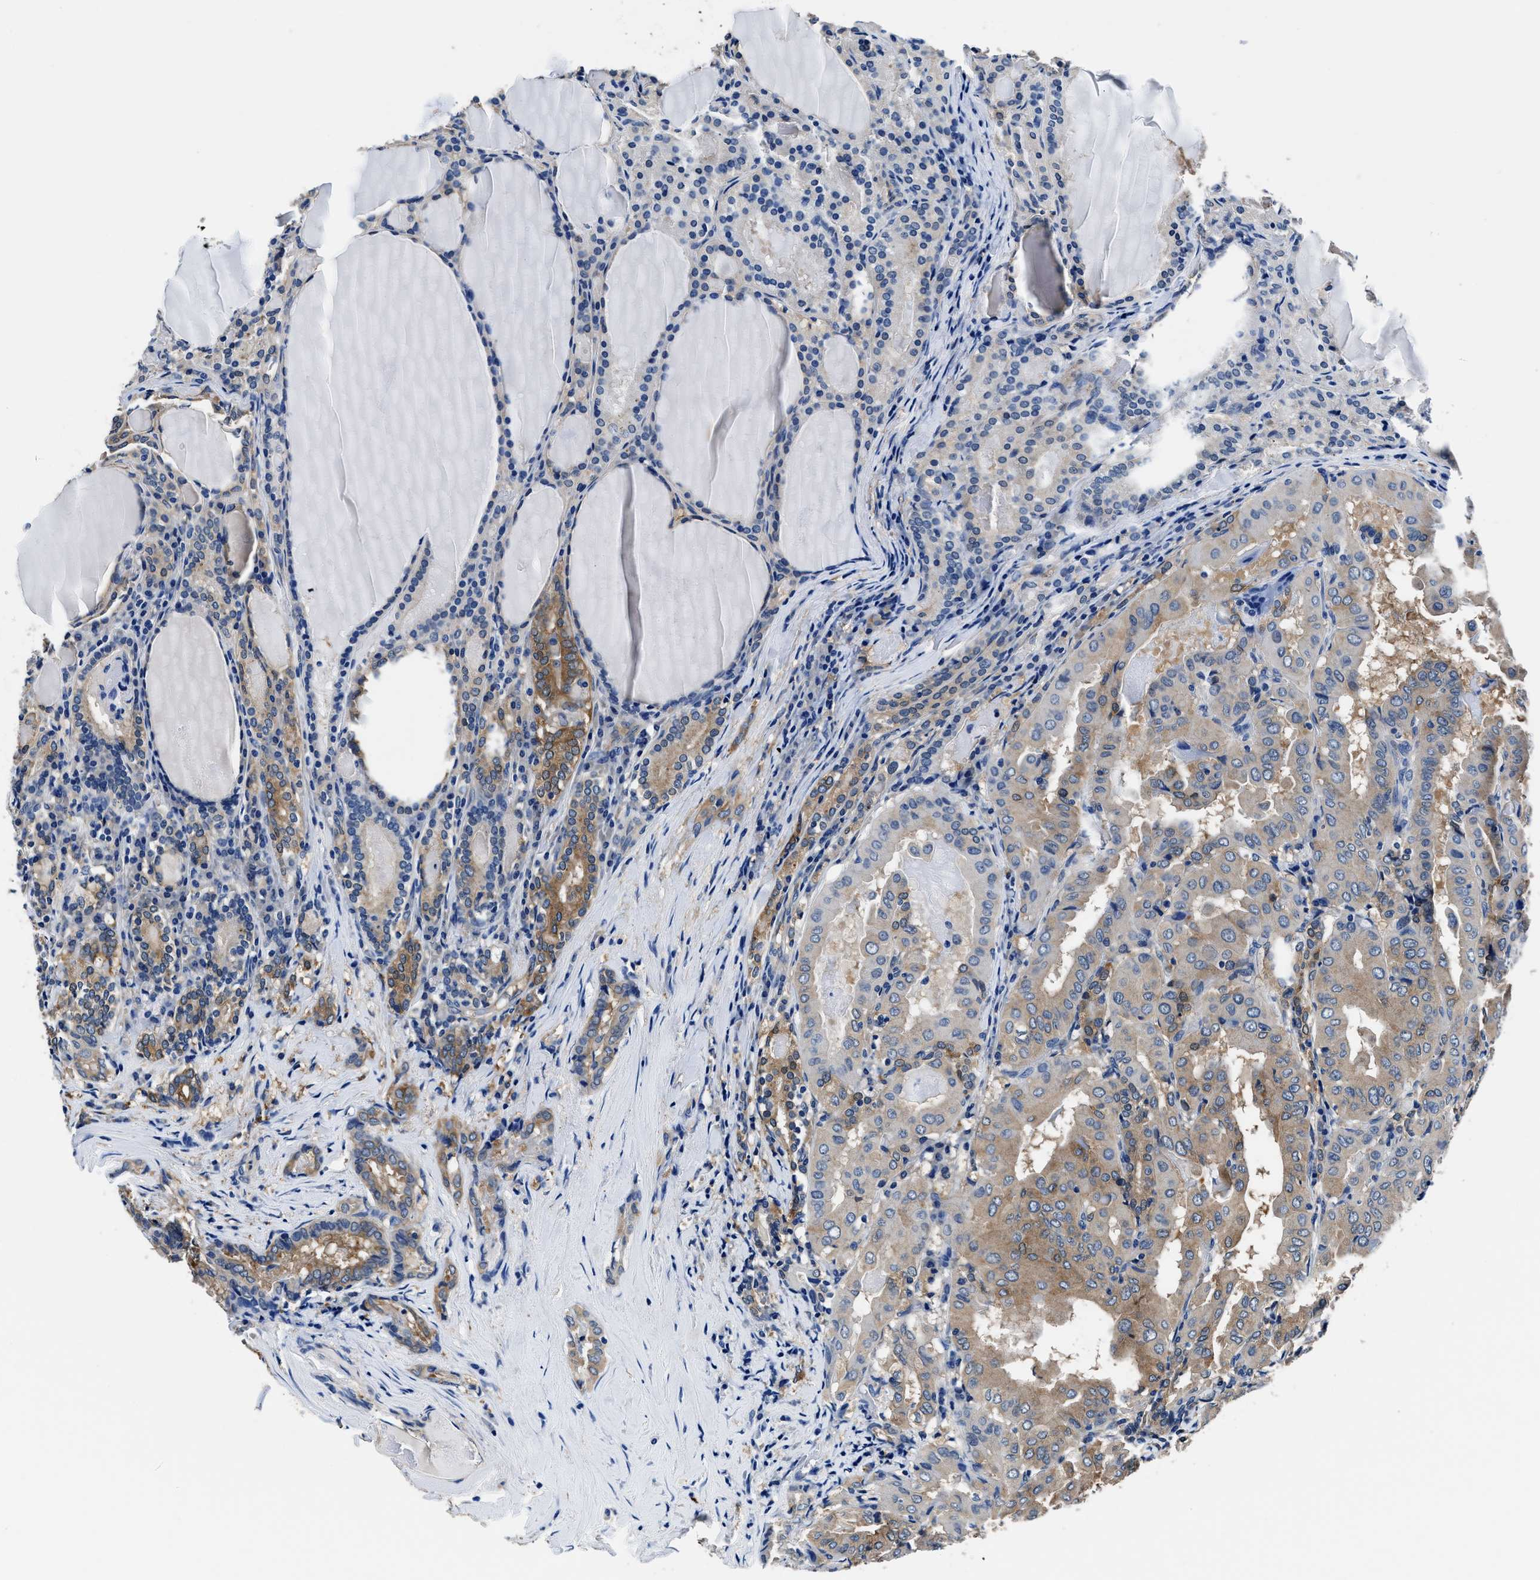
{"staining": {"intensity": "moderate", "quantity": "25%-75%", "location": "cytoplasmic/membranous"}, "tissue": "thyroid cancer", "cell_type": "Tumor cells", "image_type": "cancer", "snomed": [{"axis": "morphology", "description": "Papillary adenocarcinoma, NOS"}, {"axis": "topography", "description": "Thyroid gland"}], "caption": "Immunohistochemical staining of human papillary adenocarcinoma (thyroid) shows medium levels of moderate cytoplasmic/membranous staining in about 25%-75% of tumor cells.", "gene": "NEU1", "patient": {"sex": "female", "age": 42}}